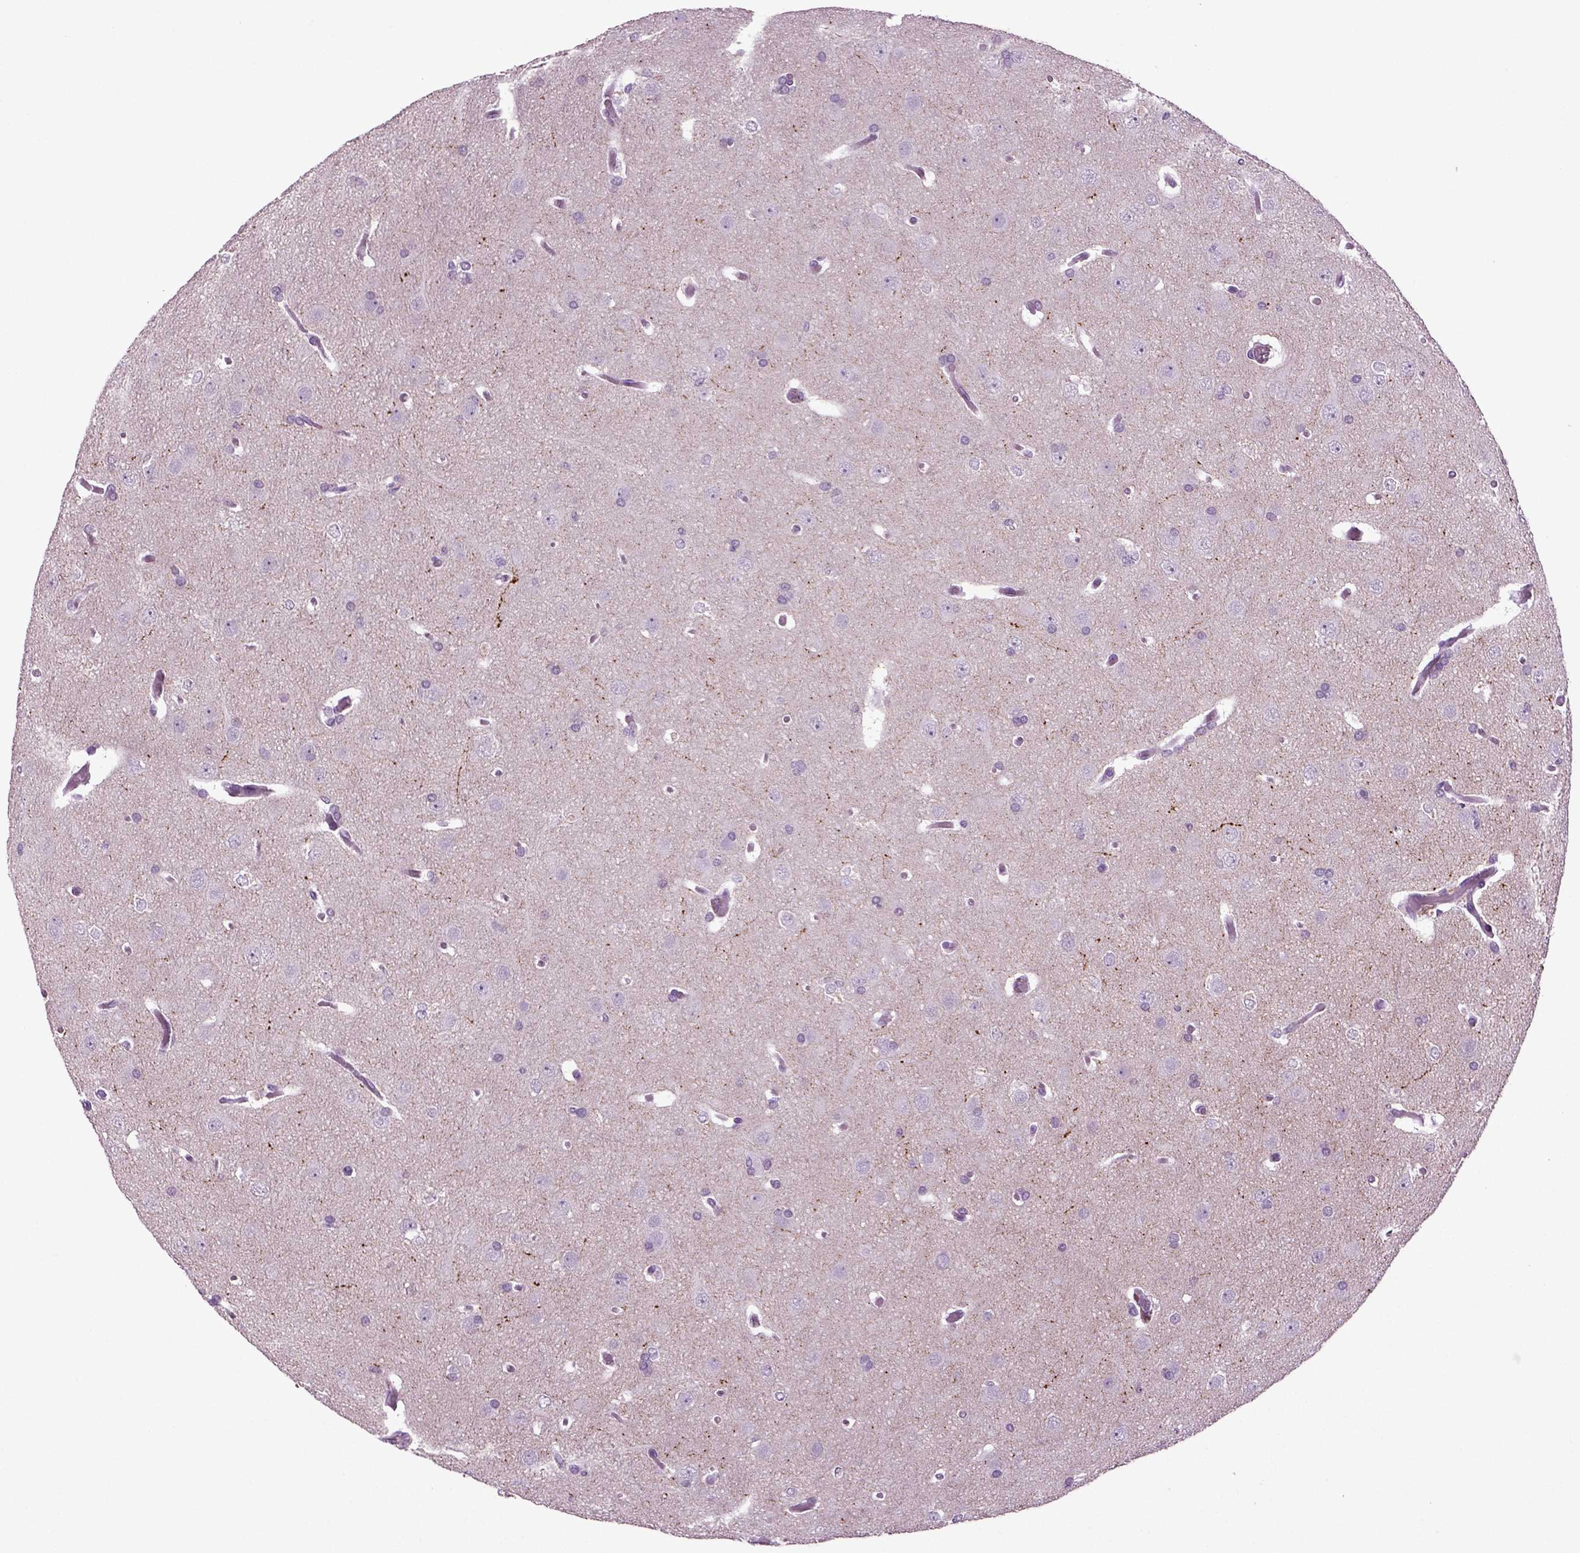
{"staining": {"intensity": "negative", "quantity": "none", "location": "none"}, "tissue": "glioma", "cell_type": "Tumor cells", "image_type": "cancer", "snomed": [{"axis": "morphology", "description": "Glioma, malignant, Low grade"}, {"axis": "topography", "description": "Brain"}], "caption": "A histopathology image of malignant glioma (low-grade) stained for a protein shows no brown staining in tumor cells. Brightfield microscopy of immunohistochemistry stained with DAB (brown) and hematoxylin (blue), captured at high magnification.", "gene": "SLC17A6", "patient": {"sex": "female", "age": 32}}